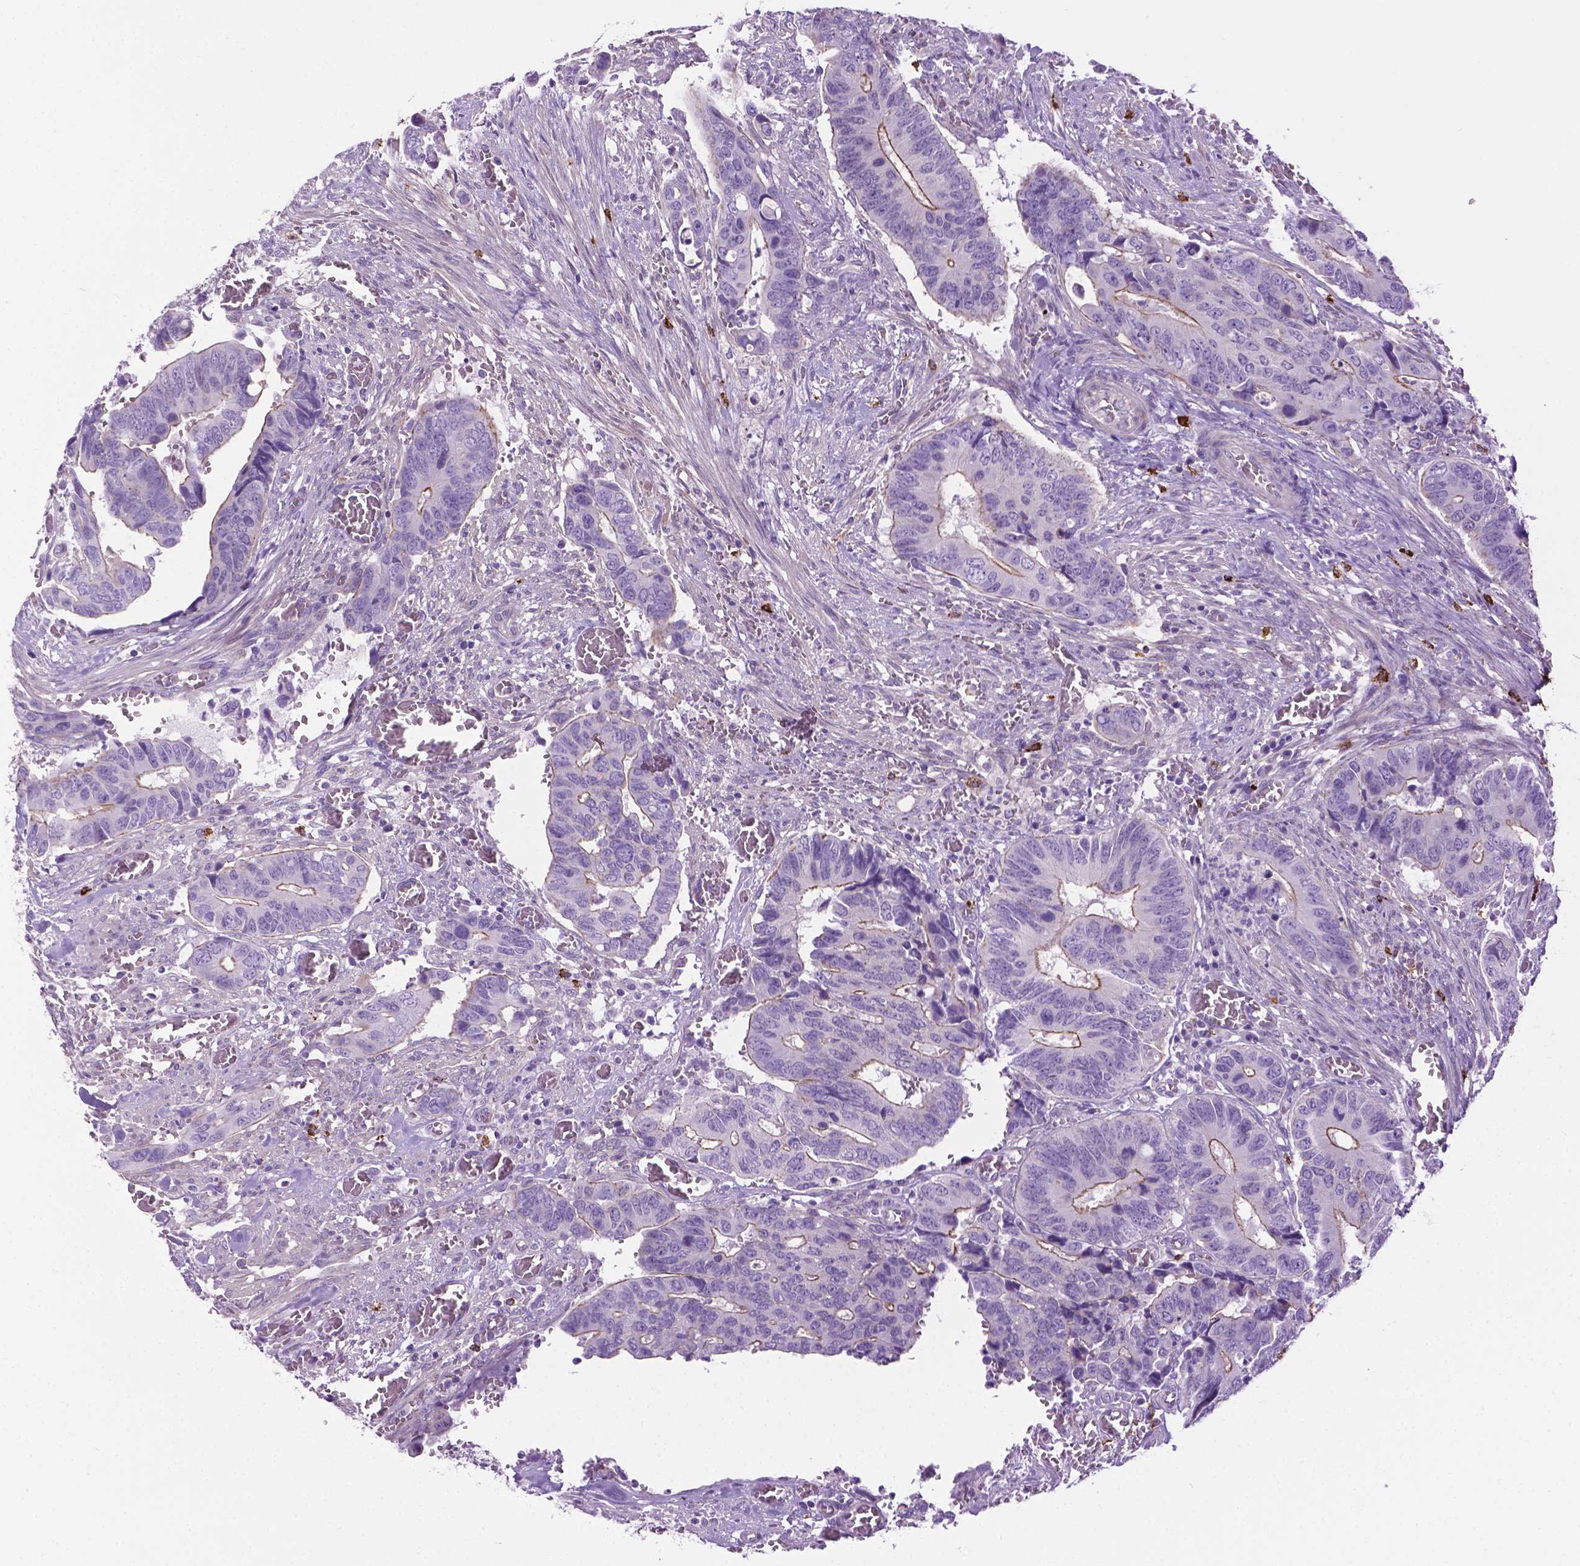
{"staining": {"intensity": "moderate", "quantity": "<25%", "location": "cytoplasmic/membranous"}, "tissue": "colorectal cancer", "cell_type": "Tumor cells", "image_type": "cancer", "snomed": [{"axis": "morphology", "description": "Adenocarcinoma, NOS"}, {"axis": "topography", "description": "Colon"}], "caption": "This photomicrograph displays immunohistochemistry staining of human adenocarcinoma (colorectal), with low moderate cytoplasmic/membranous expression in approximately <25% of tumor cells.", "gene": "SPECC1L", "patient": {"sex": "male", "age": 49}}